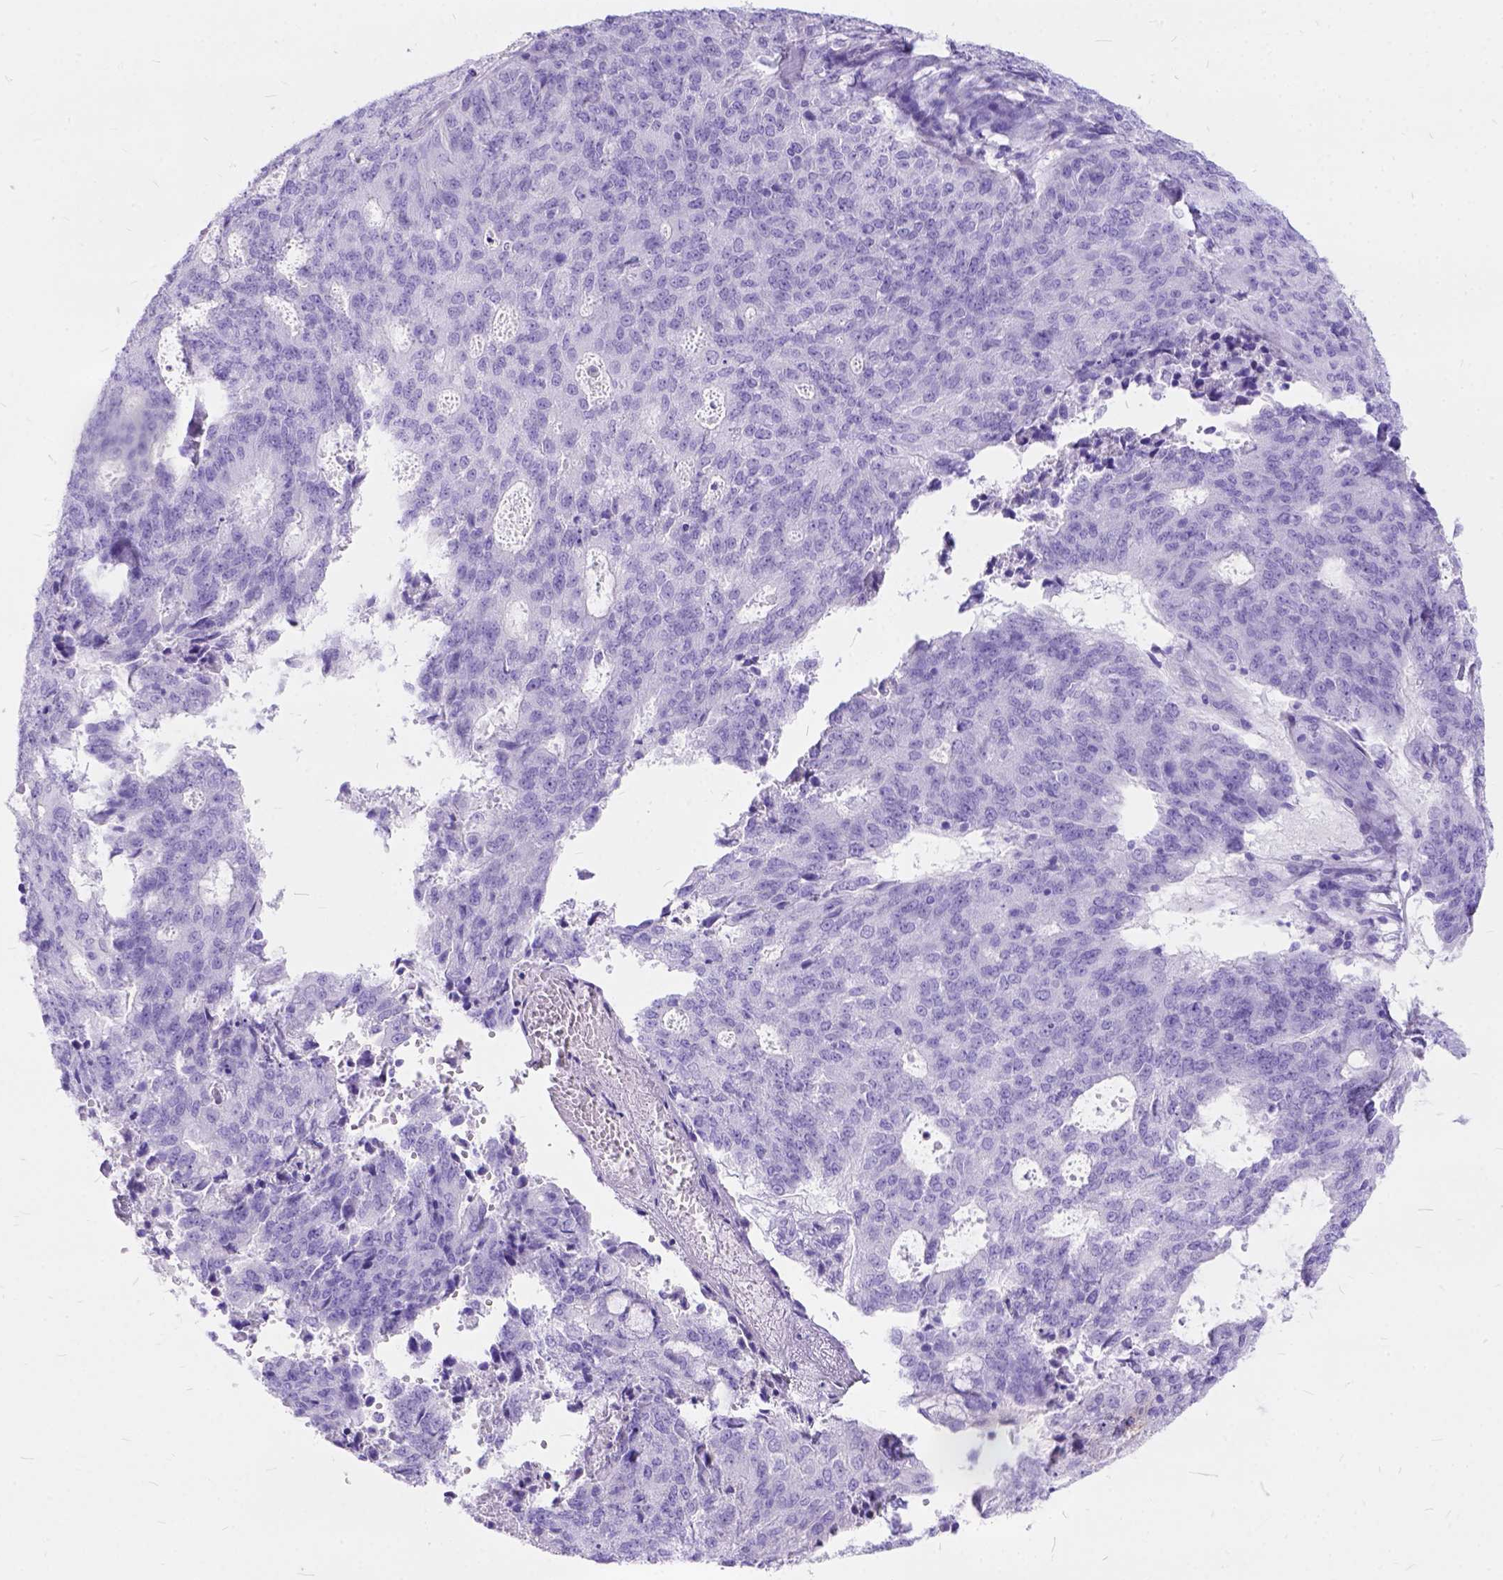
{"staining": {"intensity": "negative", "quantity": "none", "location": "none"}, "tissue": "endometrial cancer", "cell_type": "Tumor cells", "image_type": "cancer", "snomed": [{"axis": "morphology", "description": "Adenocarcinoma, NOS"}, {"axis": "topography", "description": "Endometrium"}], "caption": "Immunohistochemical staining of human endometrial cancer demonstrates no significant positivity in tumor cells.", "gene": "C1QTNF3", "patient": {"sex": "female", "age": 82}}